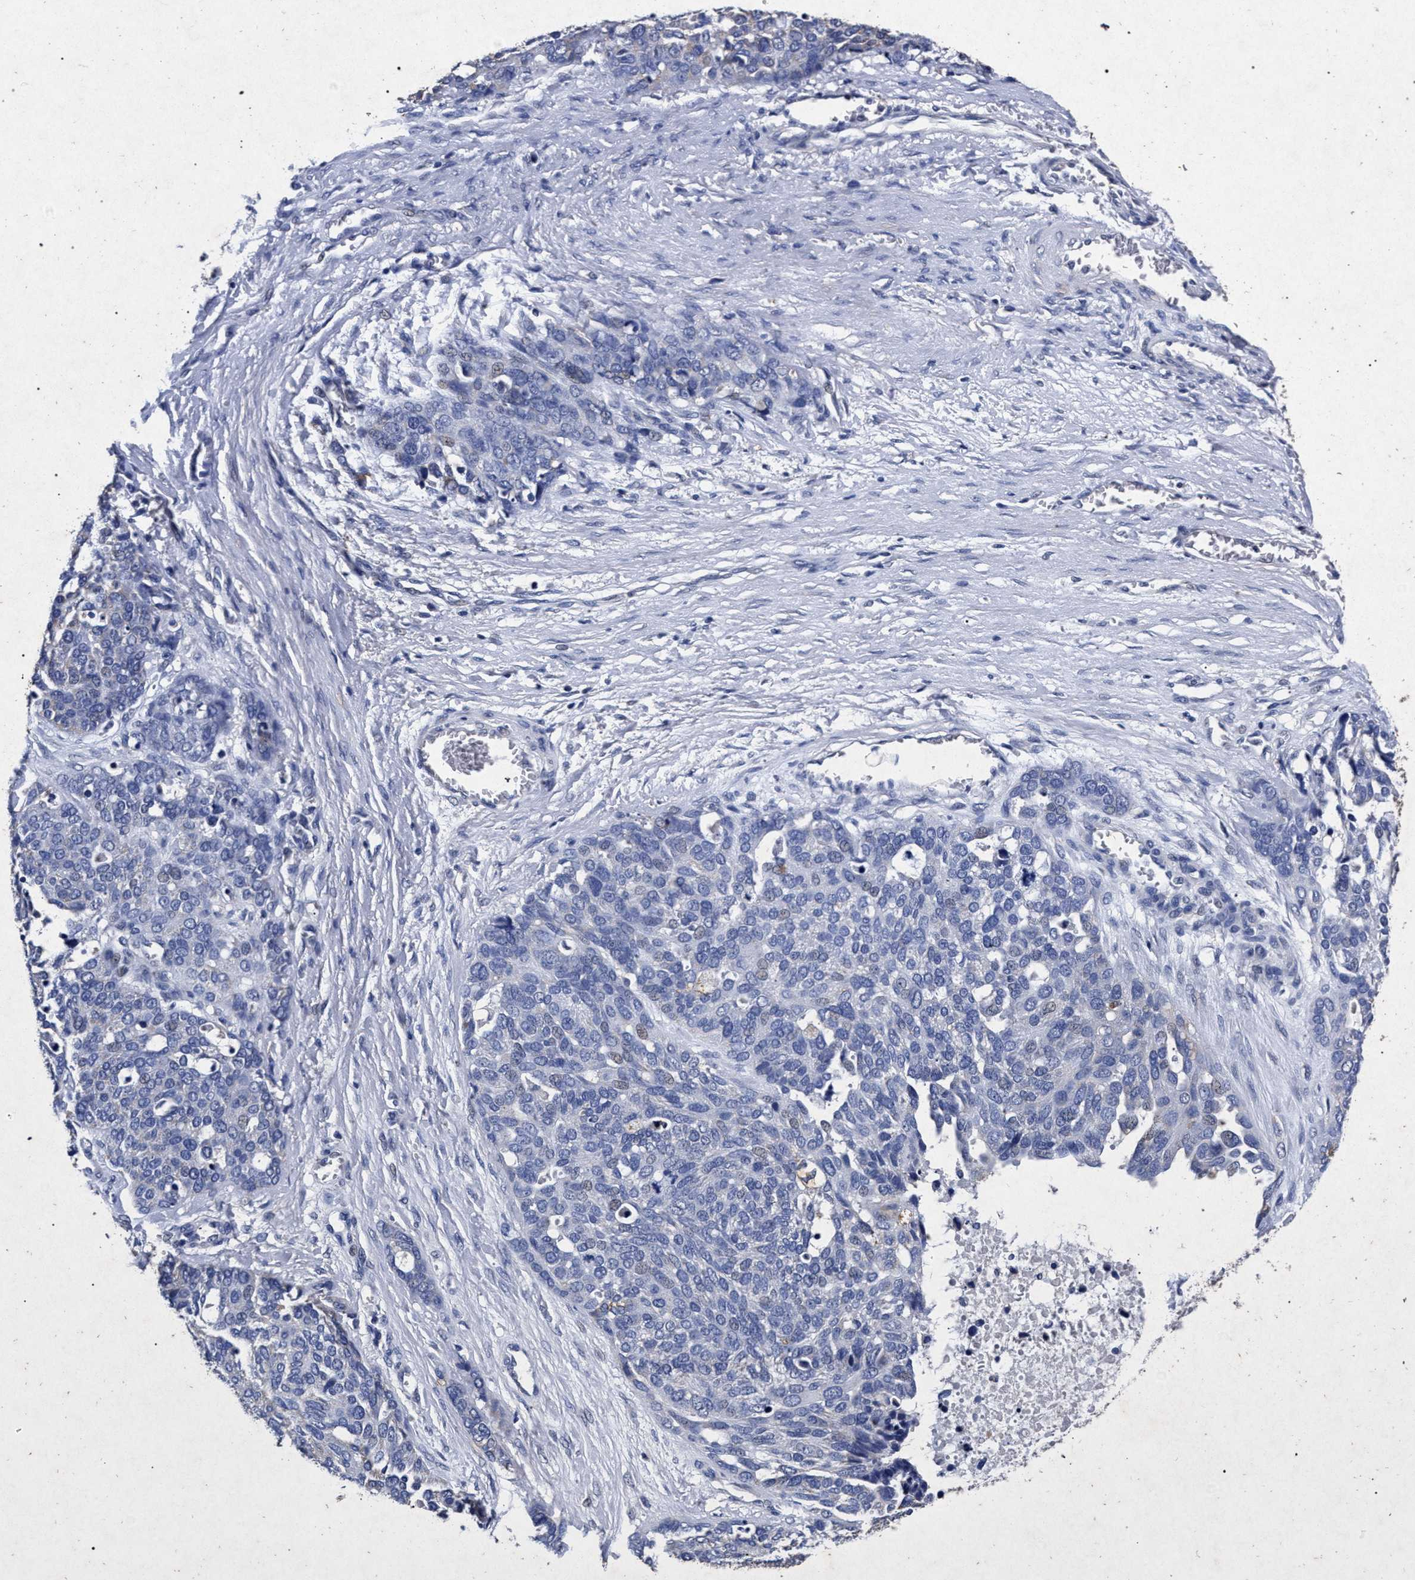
{"staining": {"intensity": "negative", "quantity": "none", "location": "none"}, "tissue": "ovarian cancer", "cell_type": "Tumor cells", "image_type": "cancer", "snomed": [{"axis": "morphology", "description": "Cystadenocarcinoma, serous, NOS"}, {"axis": "topography", "description": "Ovary"}], "caption": "An image of serous cystadenocarcinoma (ovarian) stained for a protein demonstrates no brown staining in tumor cells.", "gene": "ATP1A2", "patient": {"sex": "female", "age": 44}}